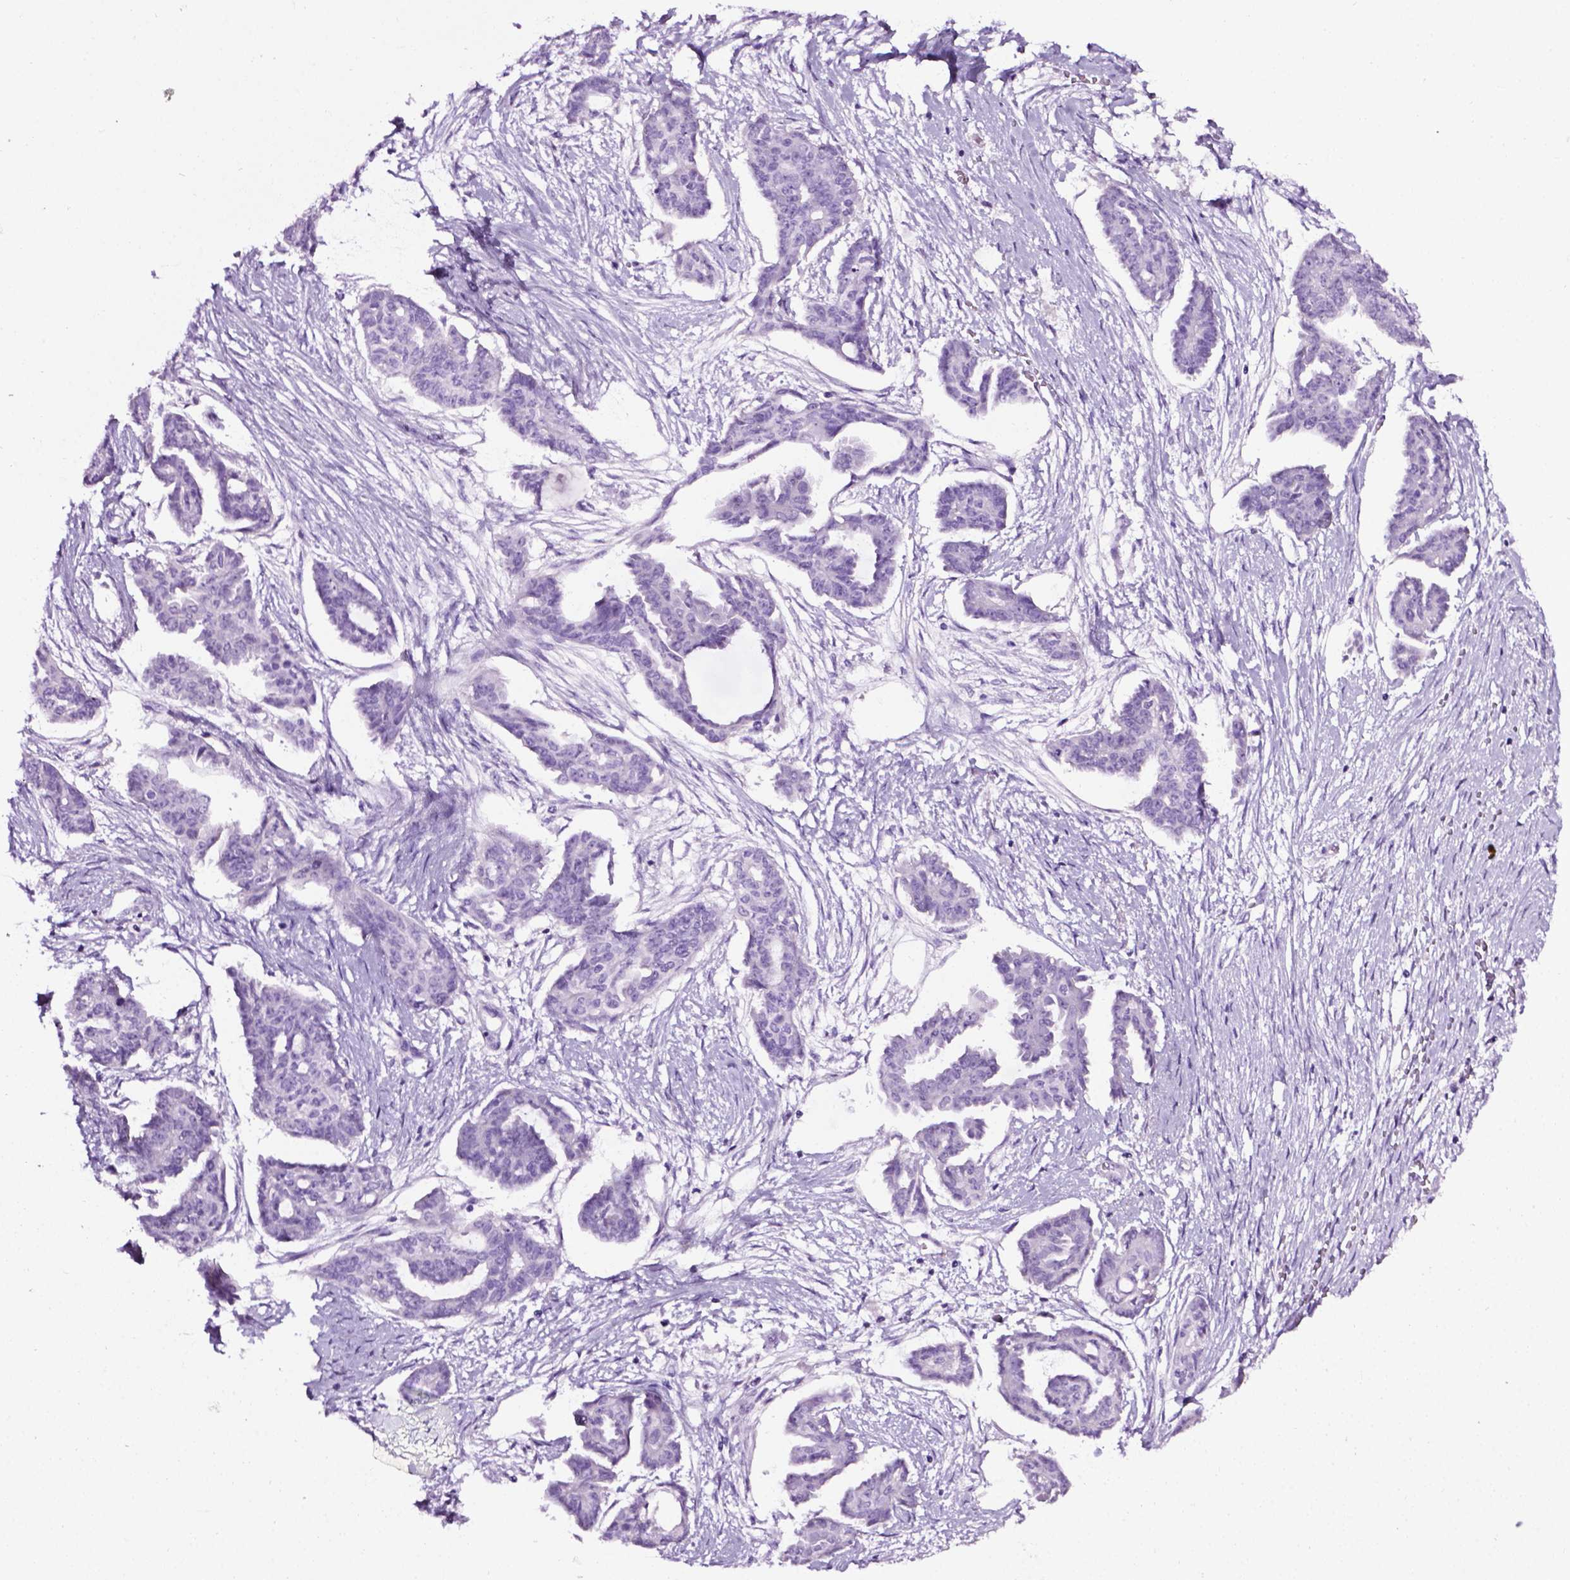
{"staining": {"intensity": "negative", "quantity": "none", "location": "none"}, "tissue": "ovarian cancer", "cell_type": "Tumor cells", "image_type": "cancer", "snomed": [{"axis": "morphology", "description": "Cystadenocarcinoma, serous, NOS"}, {"axis": "topography", "description": "Ovary"}], "caption": "High magnification brightfield microscopy of ovarian serous cystadenocarcinoma stained with DAB (3,3'-diaminobenzidine) (brown) and counterstained with hematoxylin (blue): tumor cells show no significant expression.", "gene": "LELP1", "patient": {"sex": "female", "age": 71}}